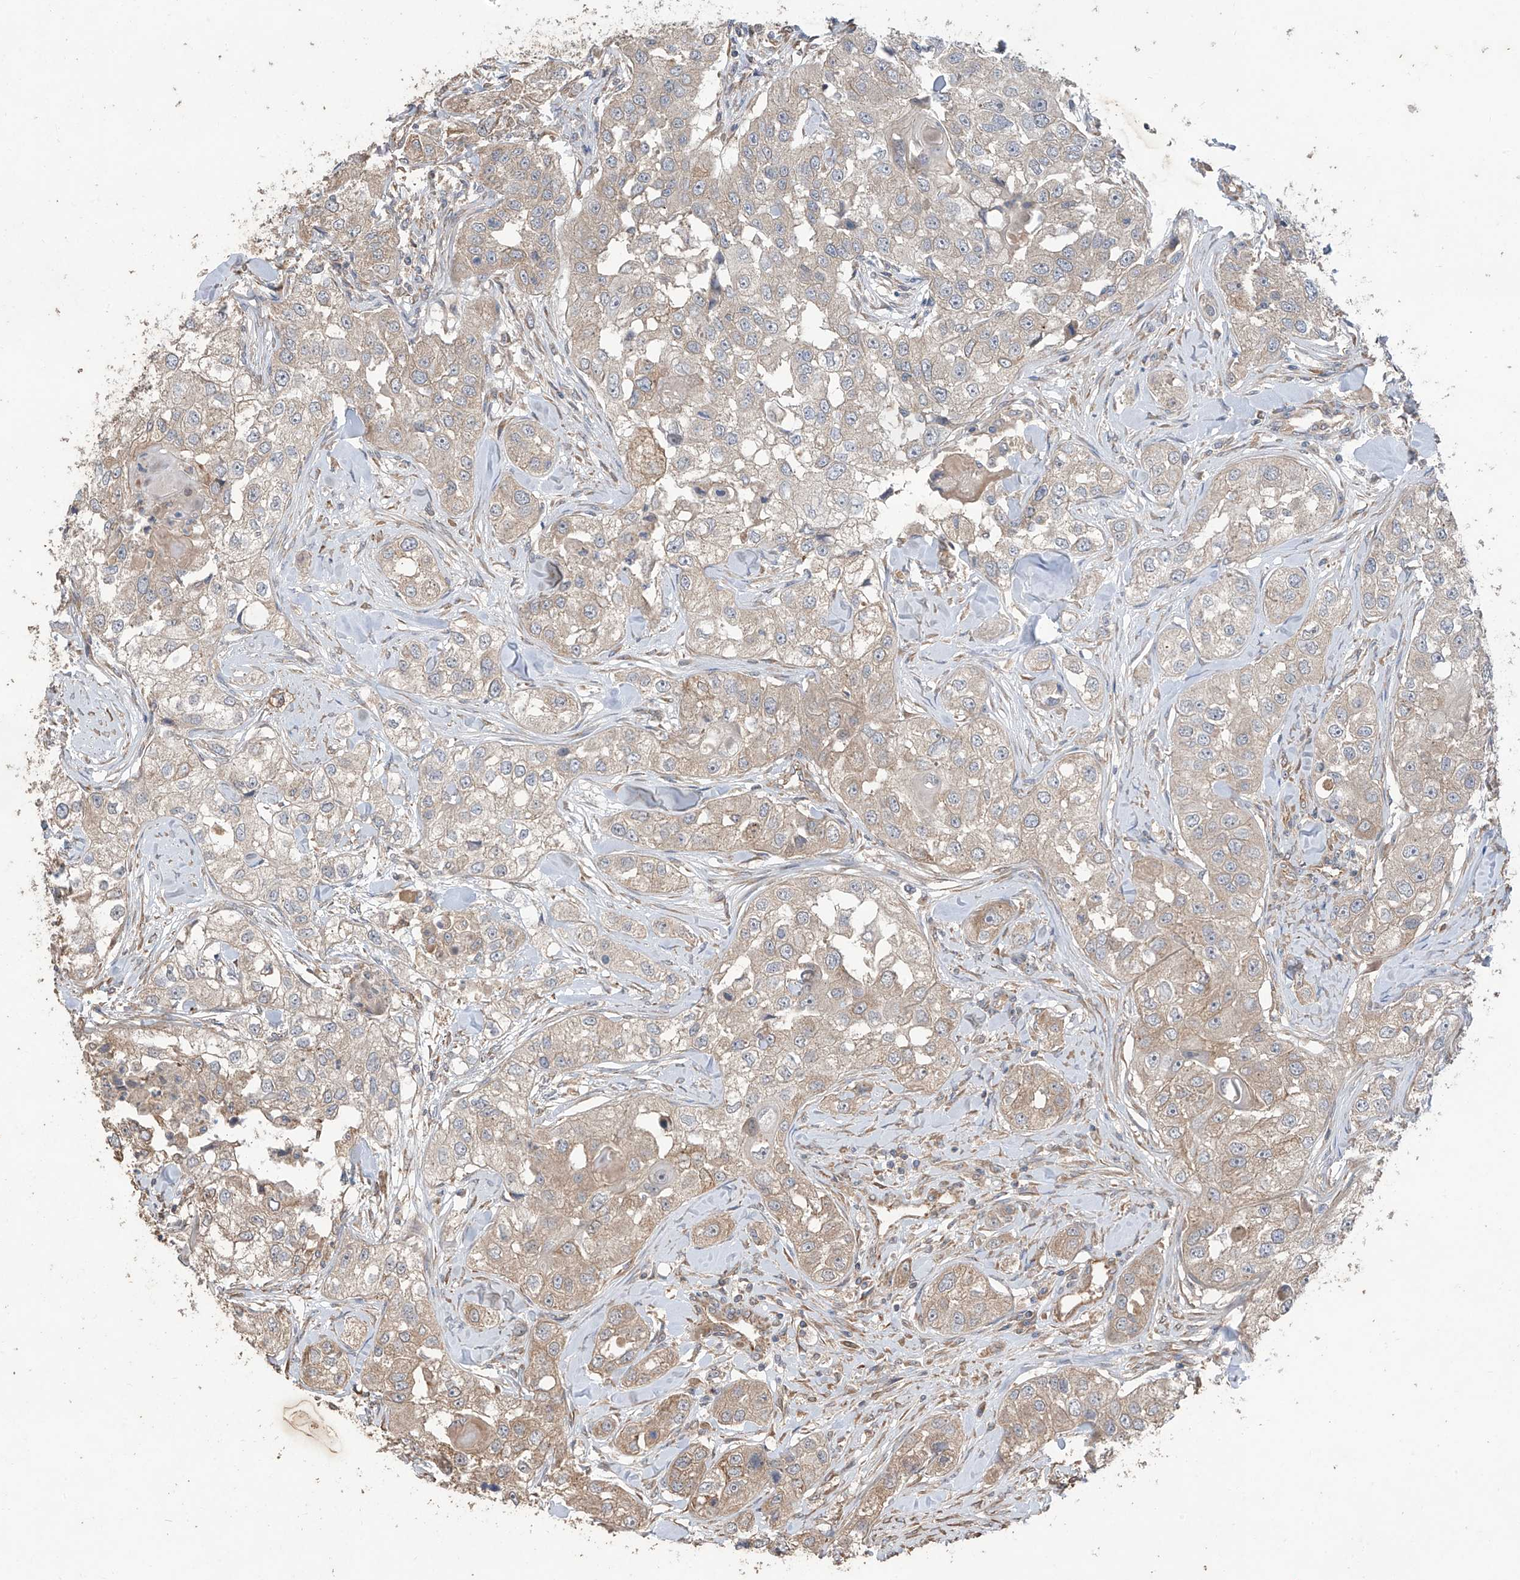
{"staining": {"intensity": "weak", "quantity": ">75%", "location": "cytoplasmic/membranous"}, "tissue": "head and neck cancer", "cell_type": "Tumor cells", "image_type": "cancer", "snomed": [{"axis": "morphology", "description": "Normal tissue, NOS"}, {"axis": "morphology", "description": "Squamous cell carcinoma, NOS"}, {"axis": "topography", "description": "Skeletal muscle"}, {"axis": "topography", "description": "Head-Neck"}], "caption": "About >75% of tumor cells in head and neck cancer display weak cytoplasmic/membranous protein positivity as visualized by brown immunohistochemical staining.", "gene": "AGBL5", "patient": {"sex": "male", "age": 51}}